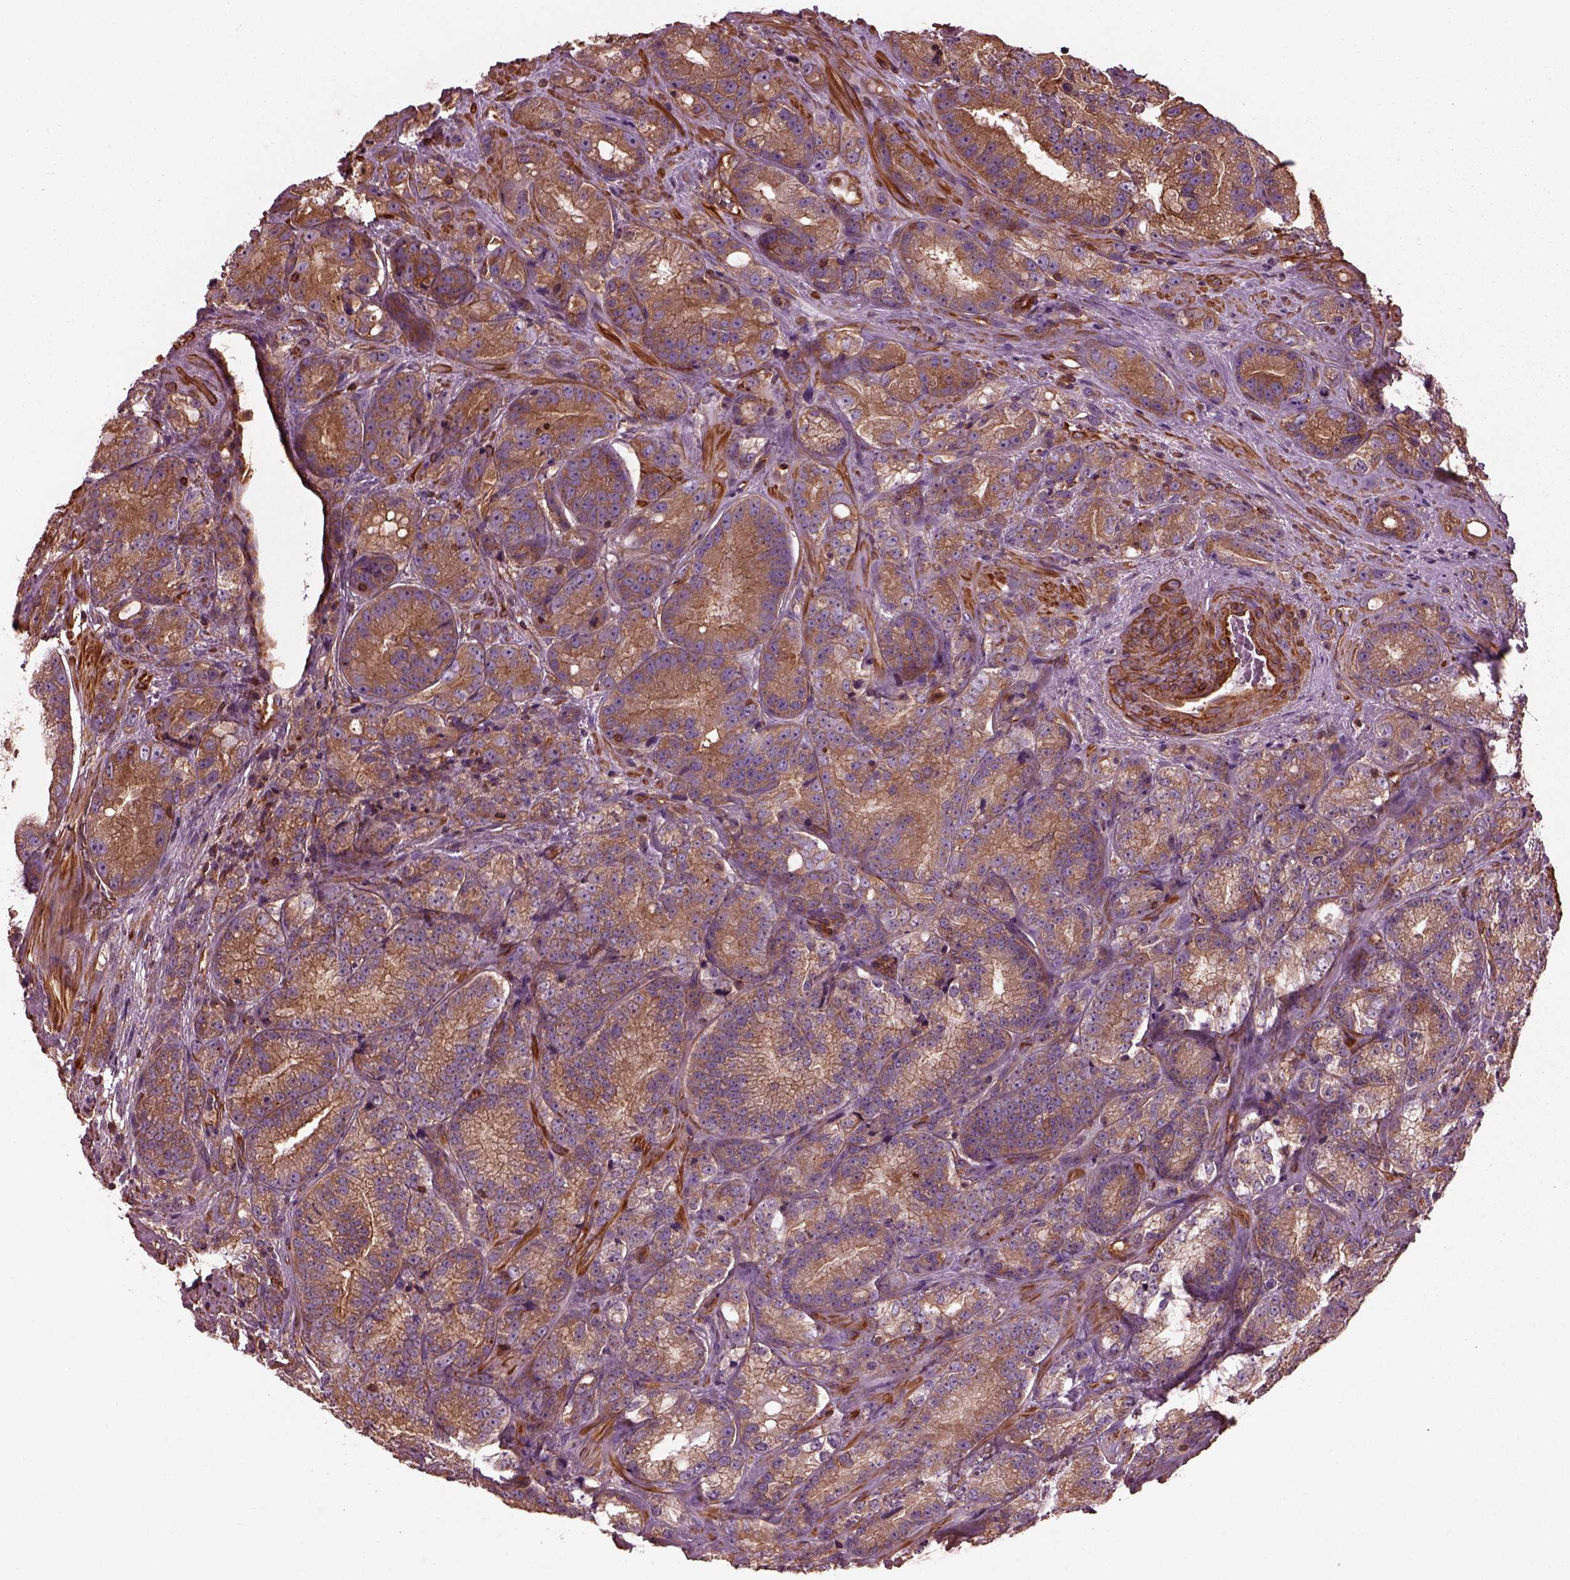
{"staining": {"intensity": "moderate", "quantity": "25%-75%", "location": "cytoplasmic/membranous"}, "tissue": "prostate cancer", "cell_type": "Tumor cells", "image_type": "cancer", "snomed": [{"axis": "morphology", "description": "Adenocarcinoma, NOS"}, {"axis": "topography", "description": "Prostate"}], "caption": "About 25%-75% of tumor cells in prostate cancer (adenocarcinoma) demonstrate moderate cytoplasmic/membranous protein staining as visualized by brown immunohistochemical staining.", "gene": "MYL6", "patient": {"sex": "male", "age": 63}}